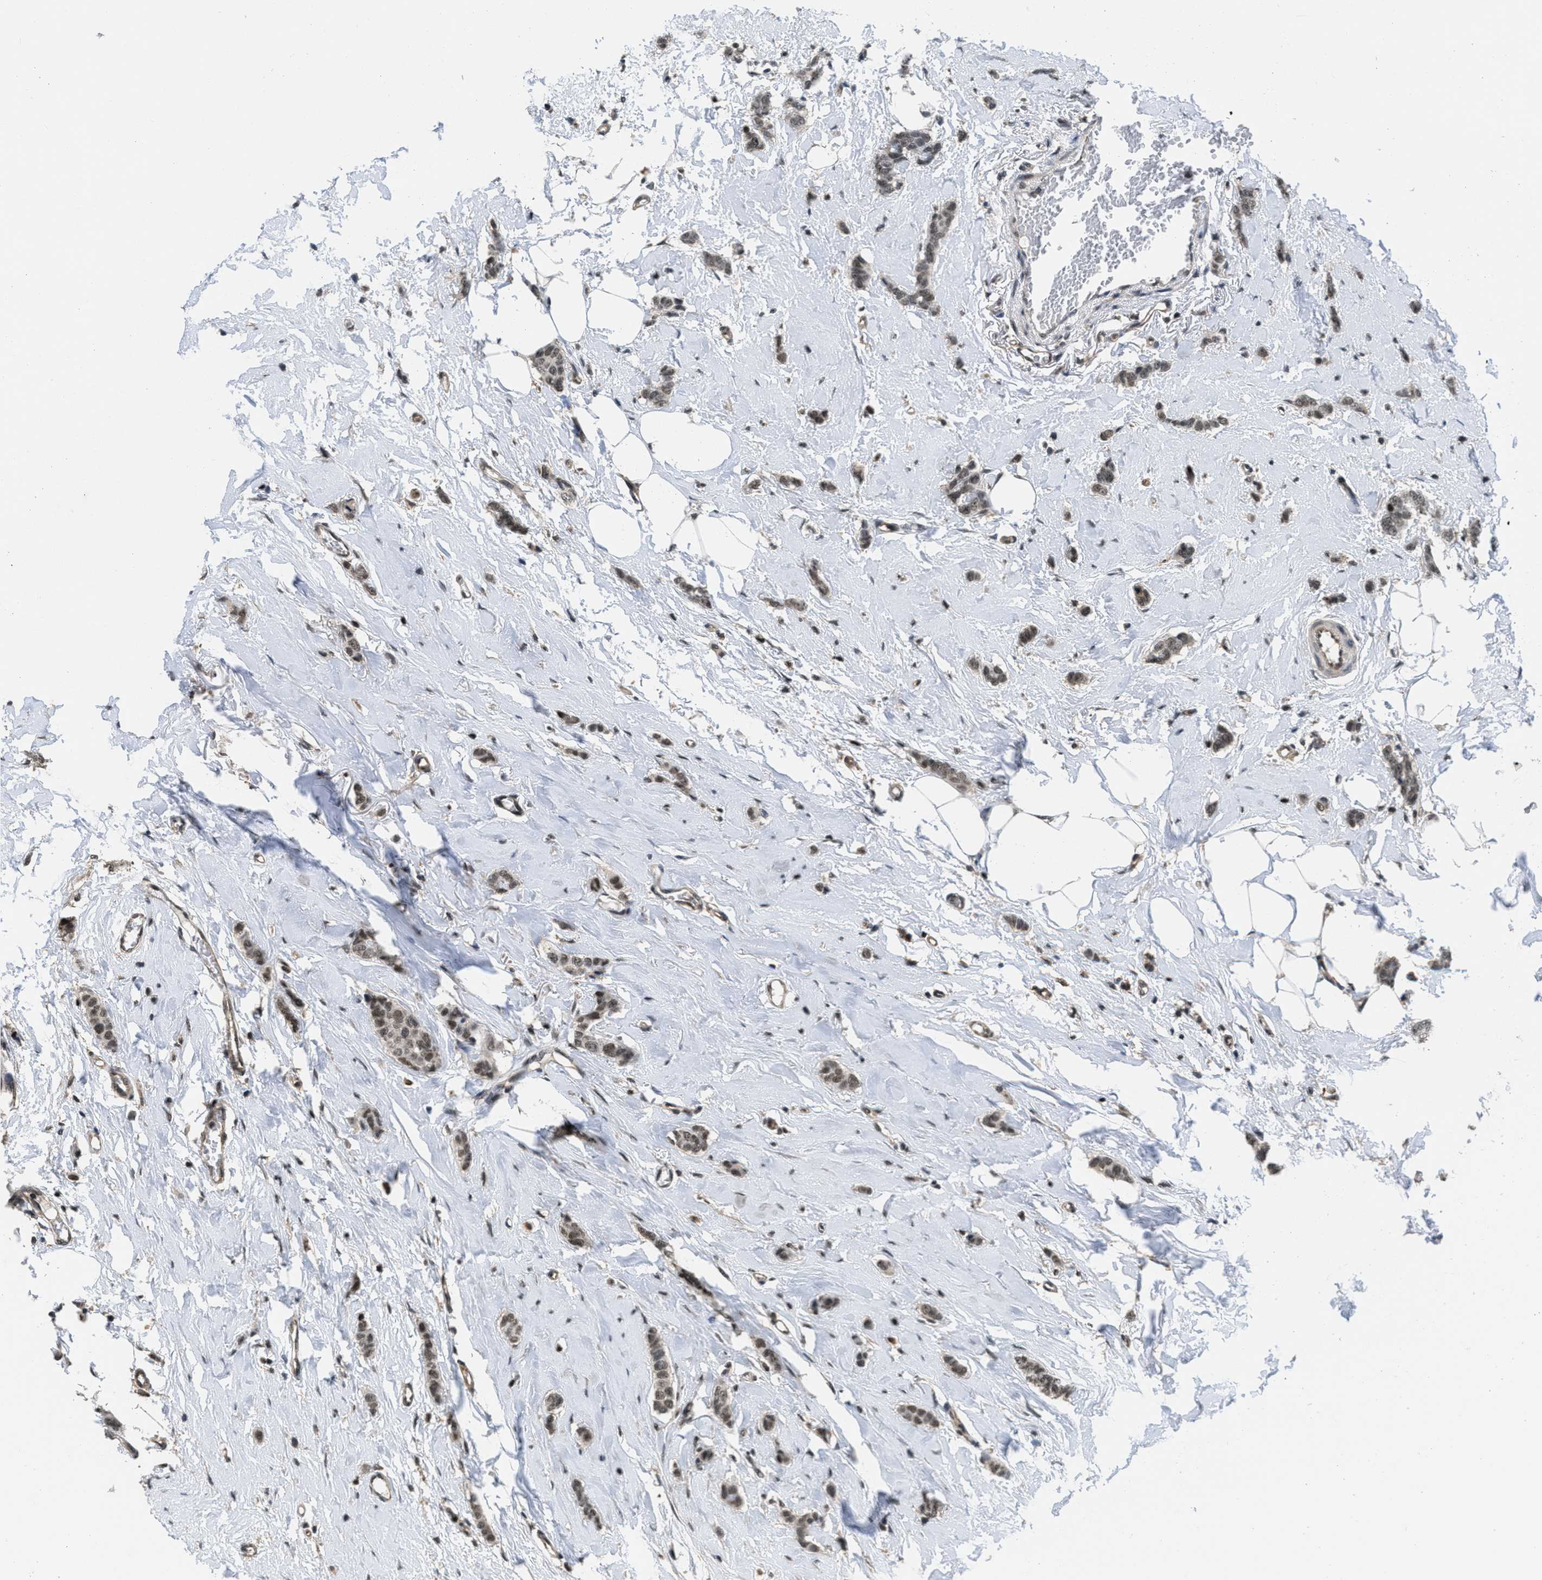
{"staining": {"intensity": "moderate", "quantity": ">75%", "location": "nuclear"}, "tissue": "breast cancer", "cell_type": "Tumor cells", "image_type": "cancer", "snomed": [{"axis": "morphology", "description": "Lobular carcinoma"}, {"axis": "topography", "description": "Skin"}, {"axis": "topography", "description": "Breast"}], "caption": "Moderate nuclear staining is seen in approximately >75% of tumor cells in breast lobular carcinoma. The staining is performed using DAB brown chromogen to label protein expression. The nuclei are counter-stained blue using hematoxylin.", "gene": "CUL4B", "patient": {"sex": "female", "age": 46}}